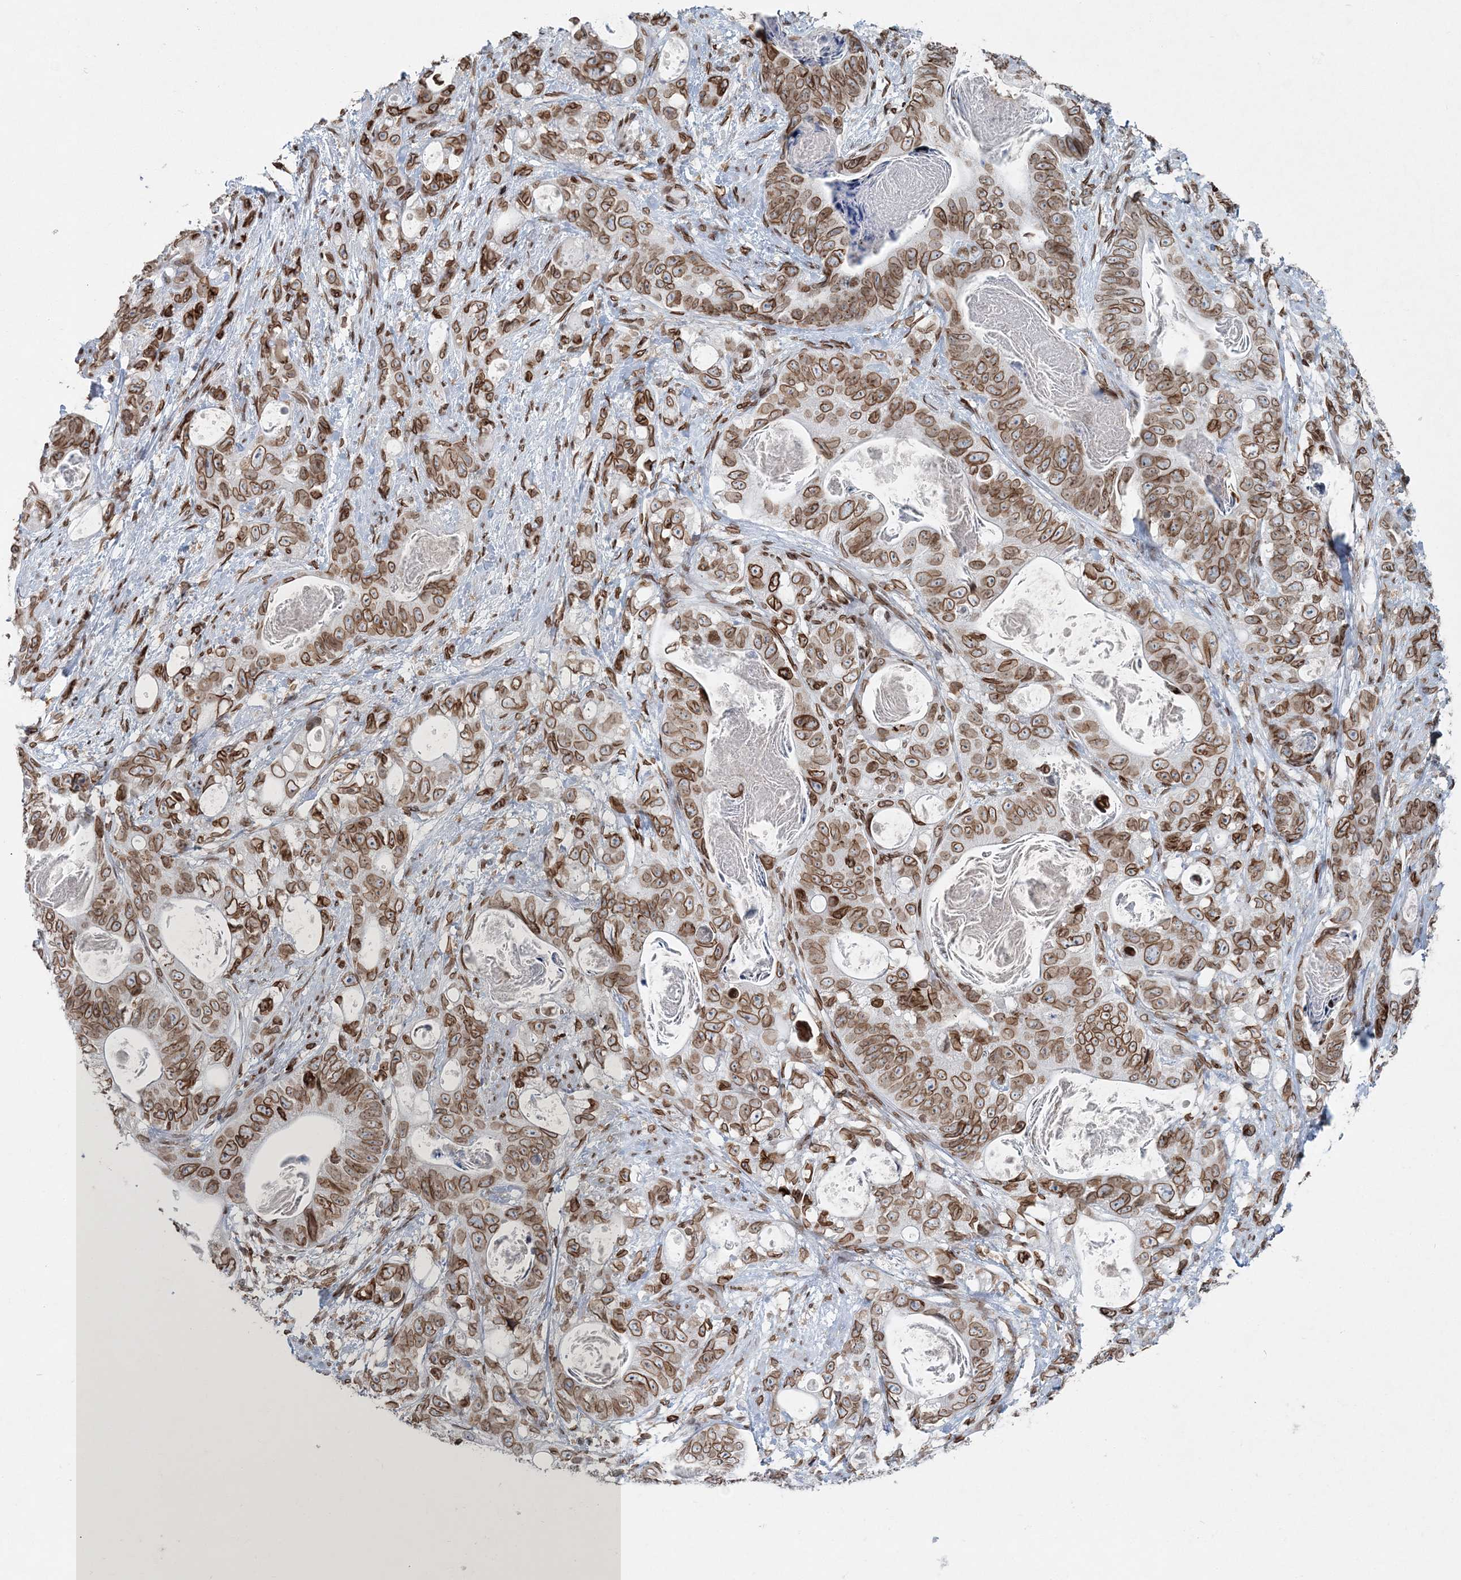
{"staining": {"intensity": "moderate", "quantity": ">75%", "location": "cytoplasmic/membranous,nuclear"}, "tissue": "stomach cancer", "cell_type": "Tumor cells", "image_type": "cancer", "snomed": [{"axis": "morphology", "description": "Normal tissue, NOS"}, {"axis": "morphology", "description": "Adenocarcinoma, NOS"}, {"axis": "topography", "description": "Stomach"}], "caption": "A micrograph of human stomach cancer (adenocarcinoma) stained for a protein reveals moderate cytoplasmic/membranous and nuclear brown staining in tumor cells.", "gene": "GJD4", "patient": {"sex": "female", "age": 89}}